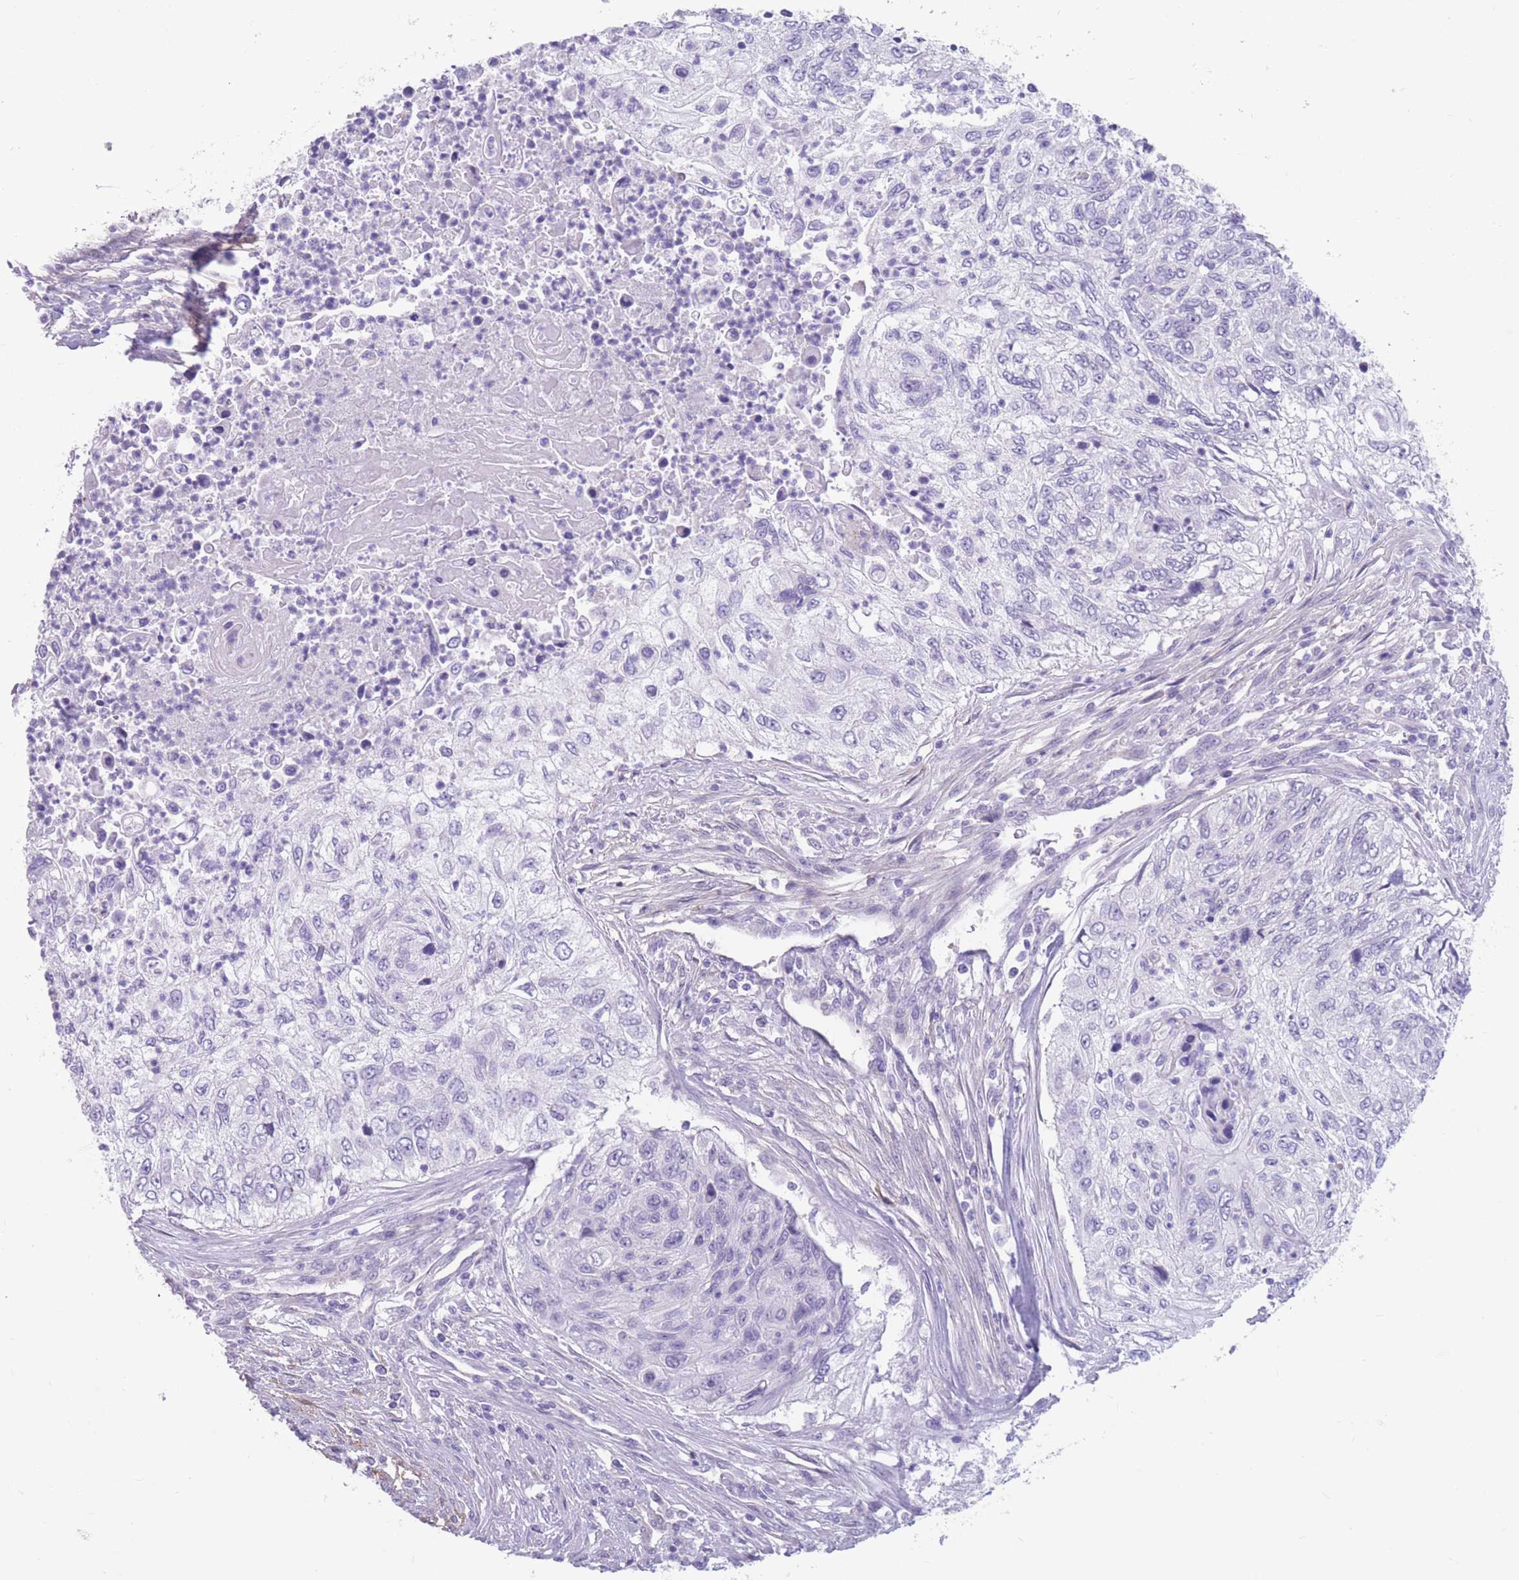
{"staining": {"intensity": "negative", "quantity": "none", "location": "none"}, "tissue": "urothelial cancer", "cell_type": "Tumor cells", "image_type": "cancer", "snomed": [{"axis": "morphology", "description": "Urothelial carcinoma, High grade"}, {"axis": "topography", "description": "Urinary bladder"}], "caption": "An immunohistochemistry (IHC) micrograph of urothelial cancer is shown. There is no staining in tumor cells of urothelial cancer.", "gene": "DPYD", "patient": {"sex": "female", "age": 60}}